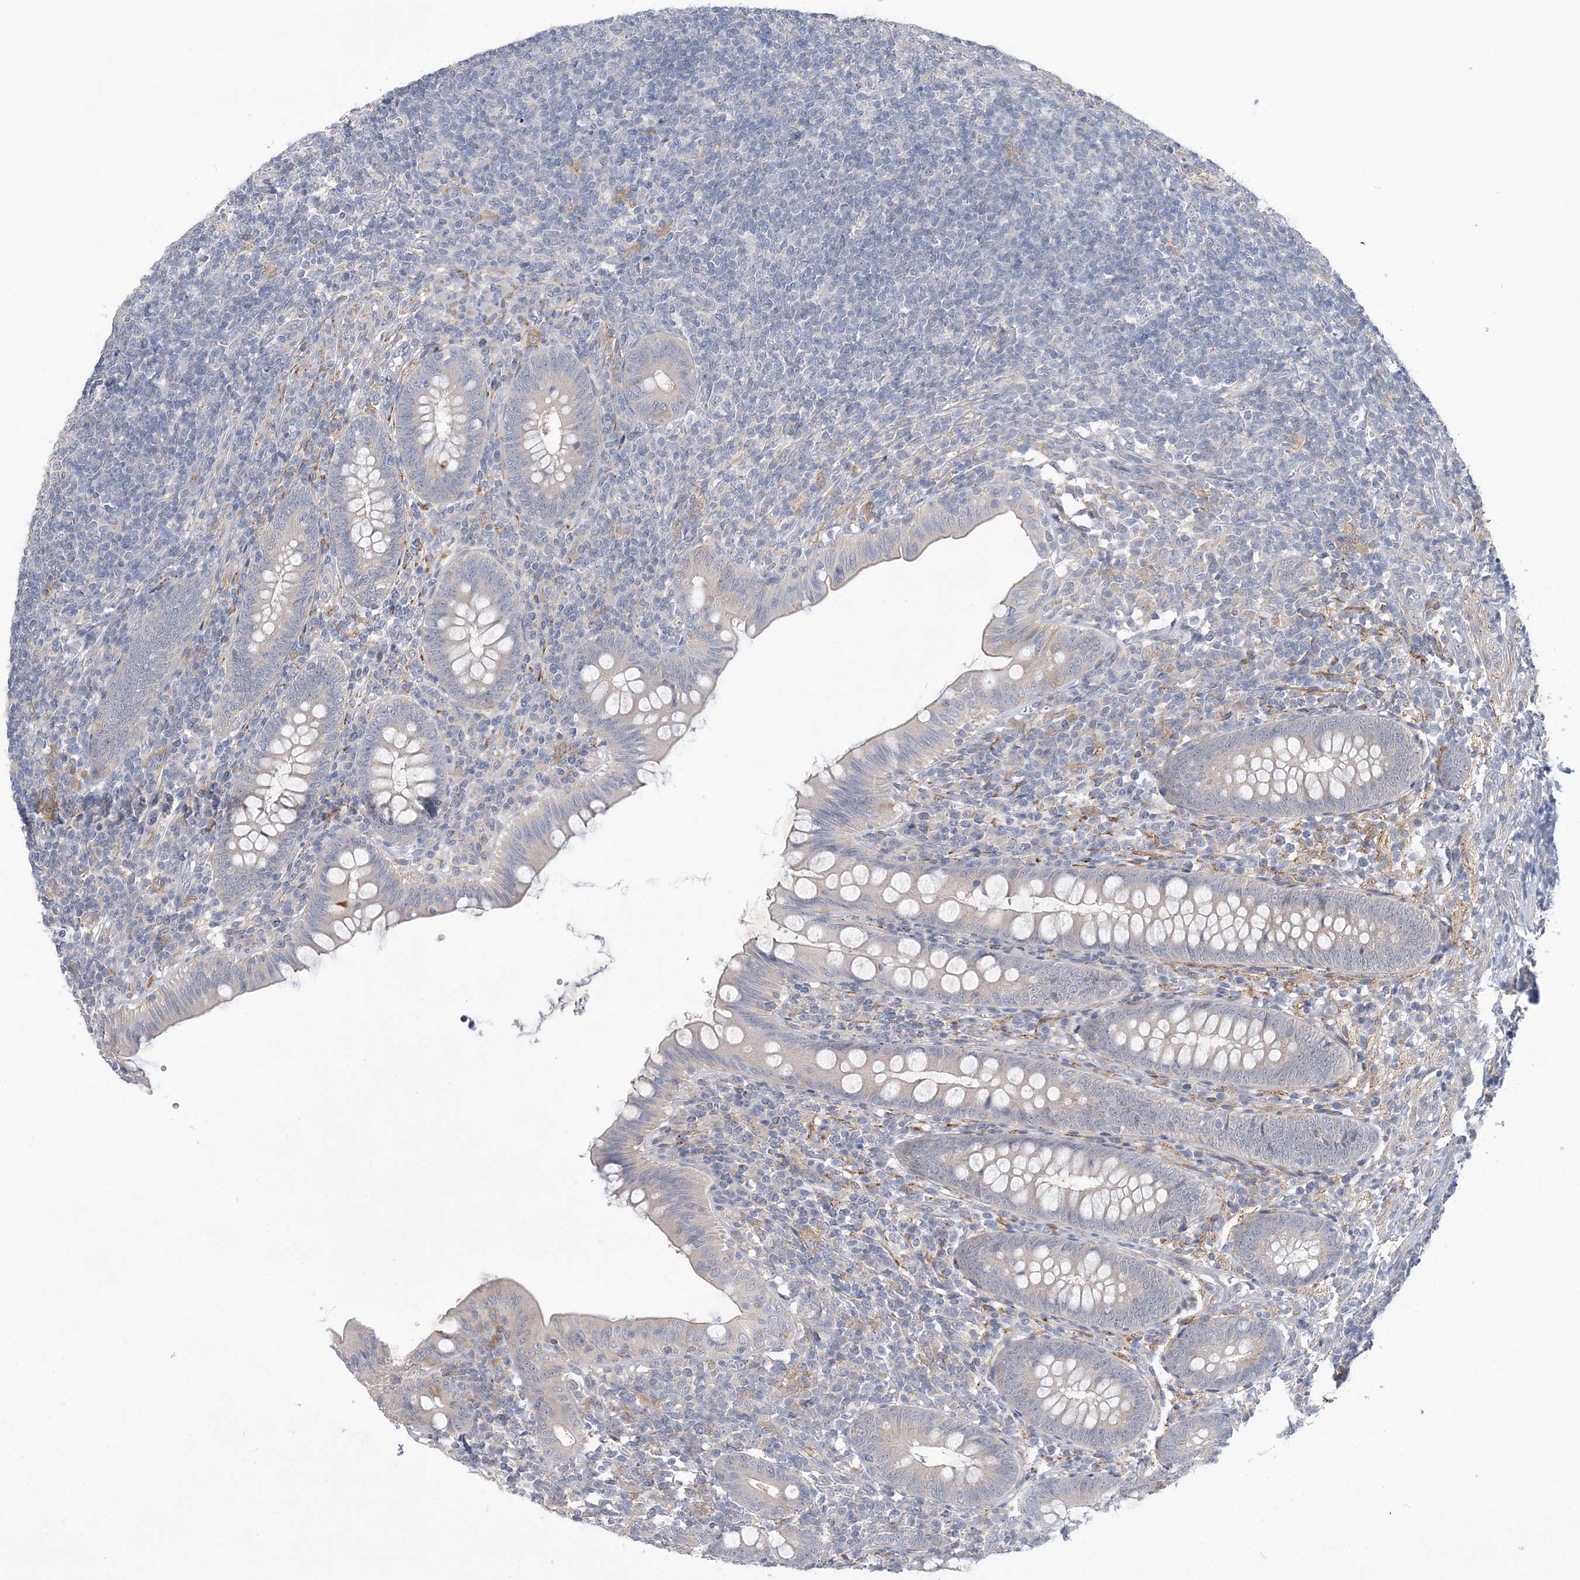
{"staining": {"intensity": "negative", "quantity": "none", "location": "none"}, "tissue": "appendix", "cell_type": "Glandular cells", "image_type": "normal", "snomed": [{"axis": "morphology", "description": "Normal tissue, NOS"}, {"axis": "topography", "description": "Appendix"}], "caption": "Immunohistochemical staining of benign human appendix reveals no significant positivity in glandular cells. The staining is performed using DAB brown chromogen with nuclei counter-stained in using hematoxylin.", "gene": "ANKRD35", "patient": {"sex": "male", "age": 14}}